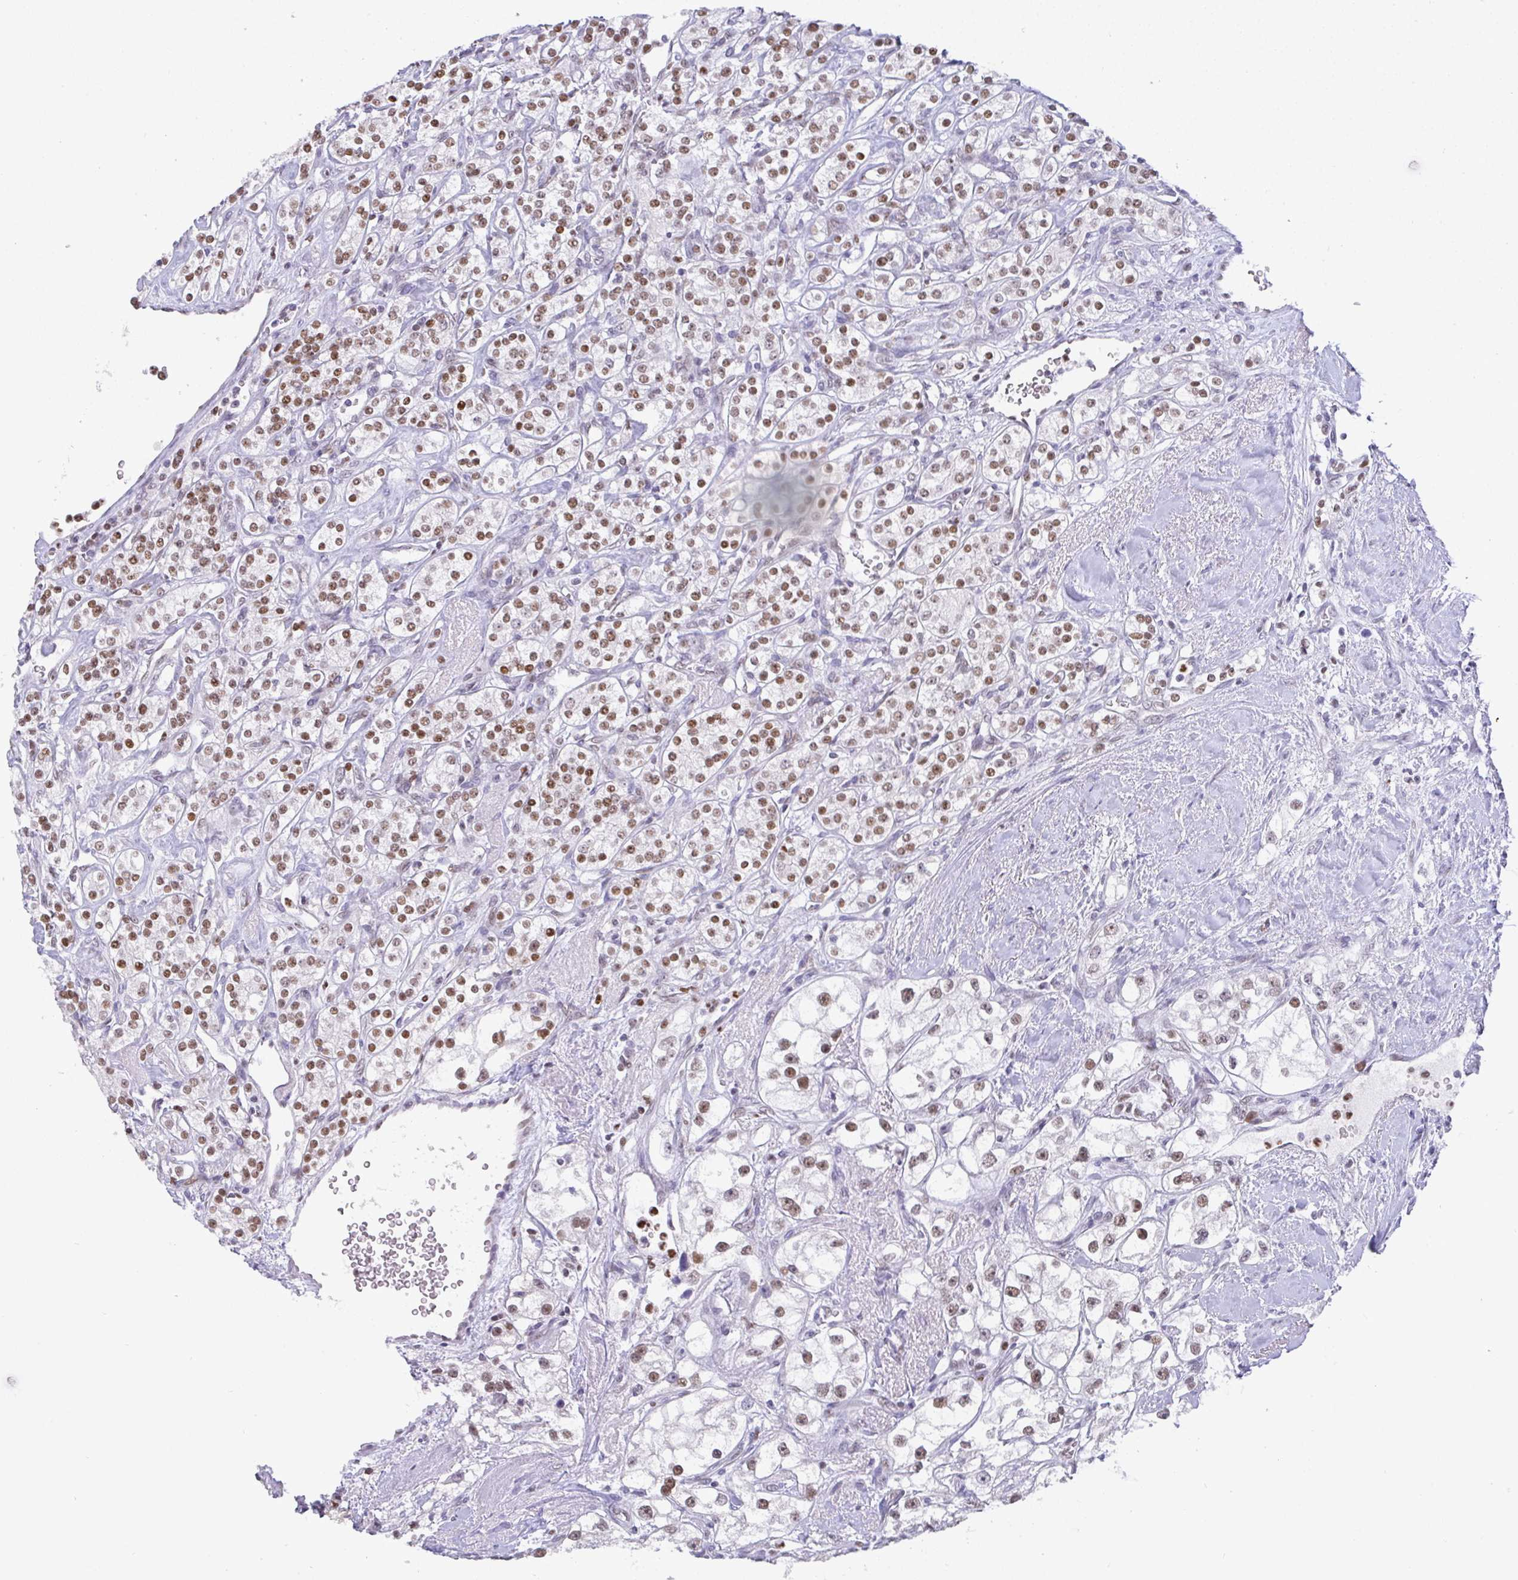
{"staining": {"intensity": "moderate", "quantity": ">75%", "location": "nuclear"}, "tissue": "renal cancer", "cell_type": "Tumor cells", "image_type": "cancer", "snomed": [{"axis": "morphology", "description": "Adenocarcinoma, NOS"}, {"axis": "topography", "description": "Kidney"}], "caption": "Moderate nuclear positivity is present in approximately >75% of tumor cells in adenocarcinoma (renal).", "gene": "BBX", "patient": {"sex": "male", "age": 77}}